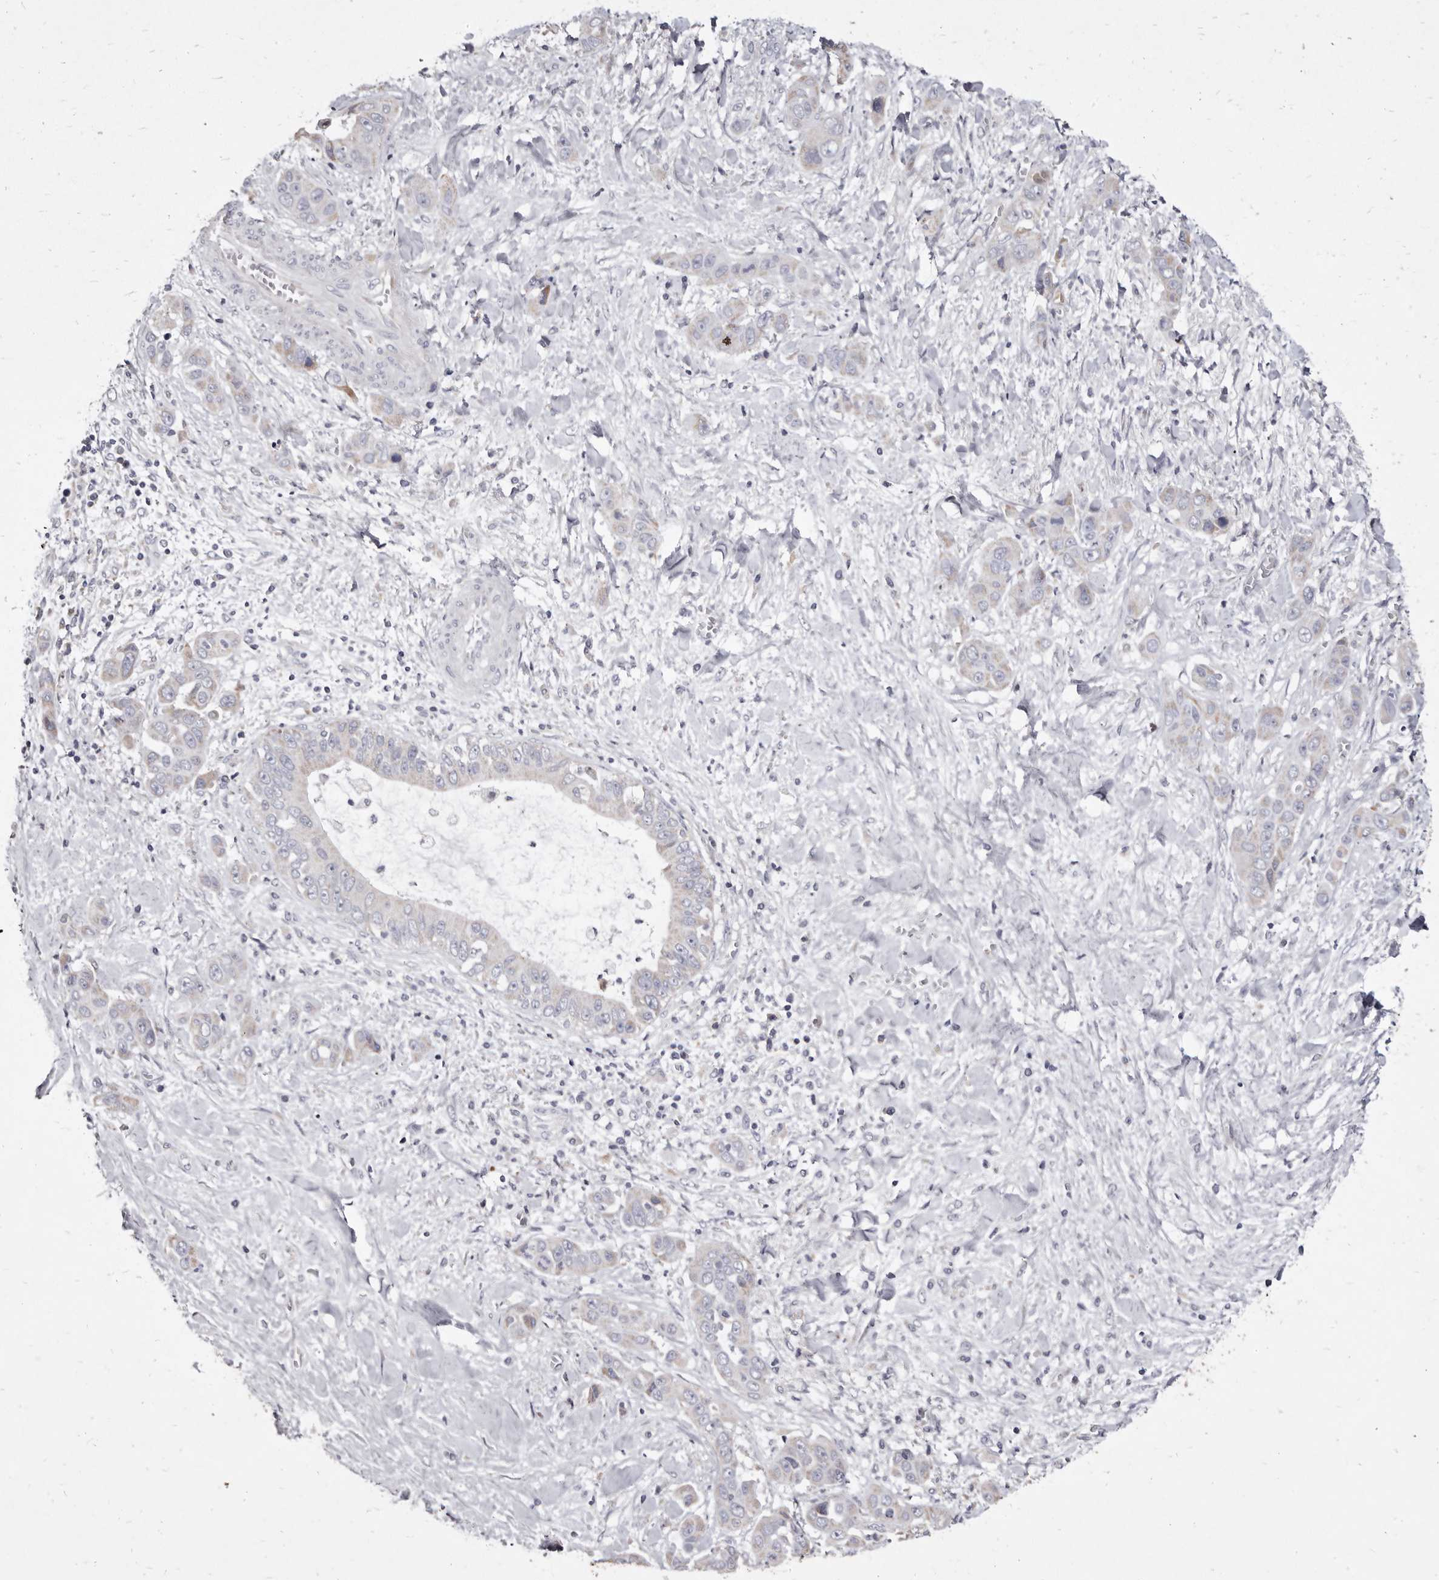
{"staining": {"intensity": "negative", "quantity": "none", "location": "none"}, "tissue": "liver cancer", "cell_type": "Tumor cells", "image_type": "cancer", "snomed": [{"axis": "morphology", "description": "Cholangiocarcinoma"}, {"axis": "topography", "description": "Liver"}], "caption": "Histopathology image shows no protein positivity in tumor cells of liver cholangiocarcinoma tissue.", "gene": "CYP2E1", "patient": {"sex": "female", "age": 52}}